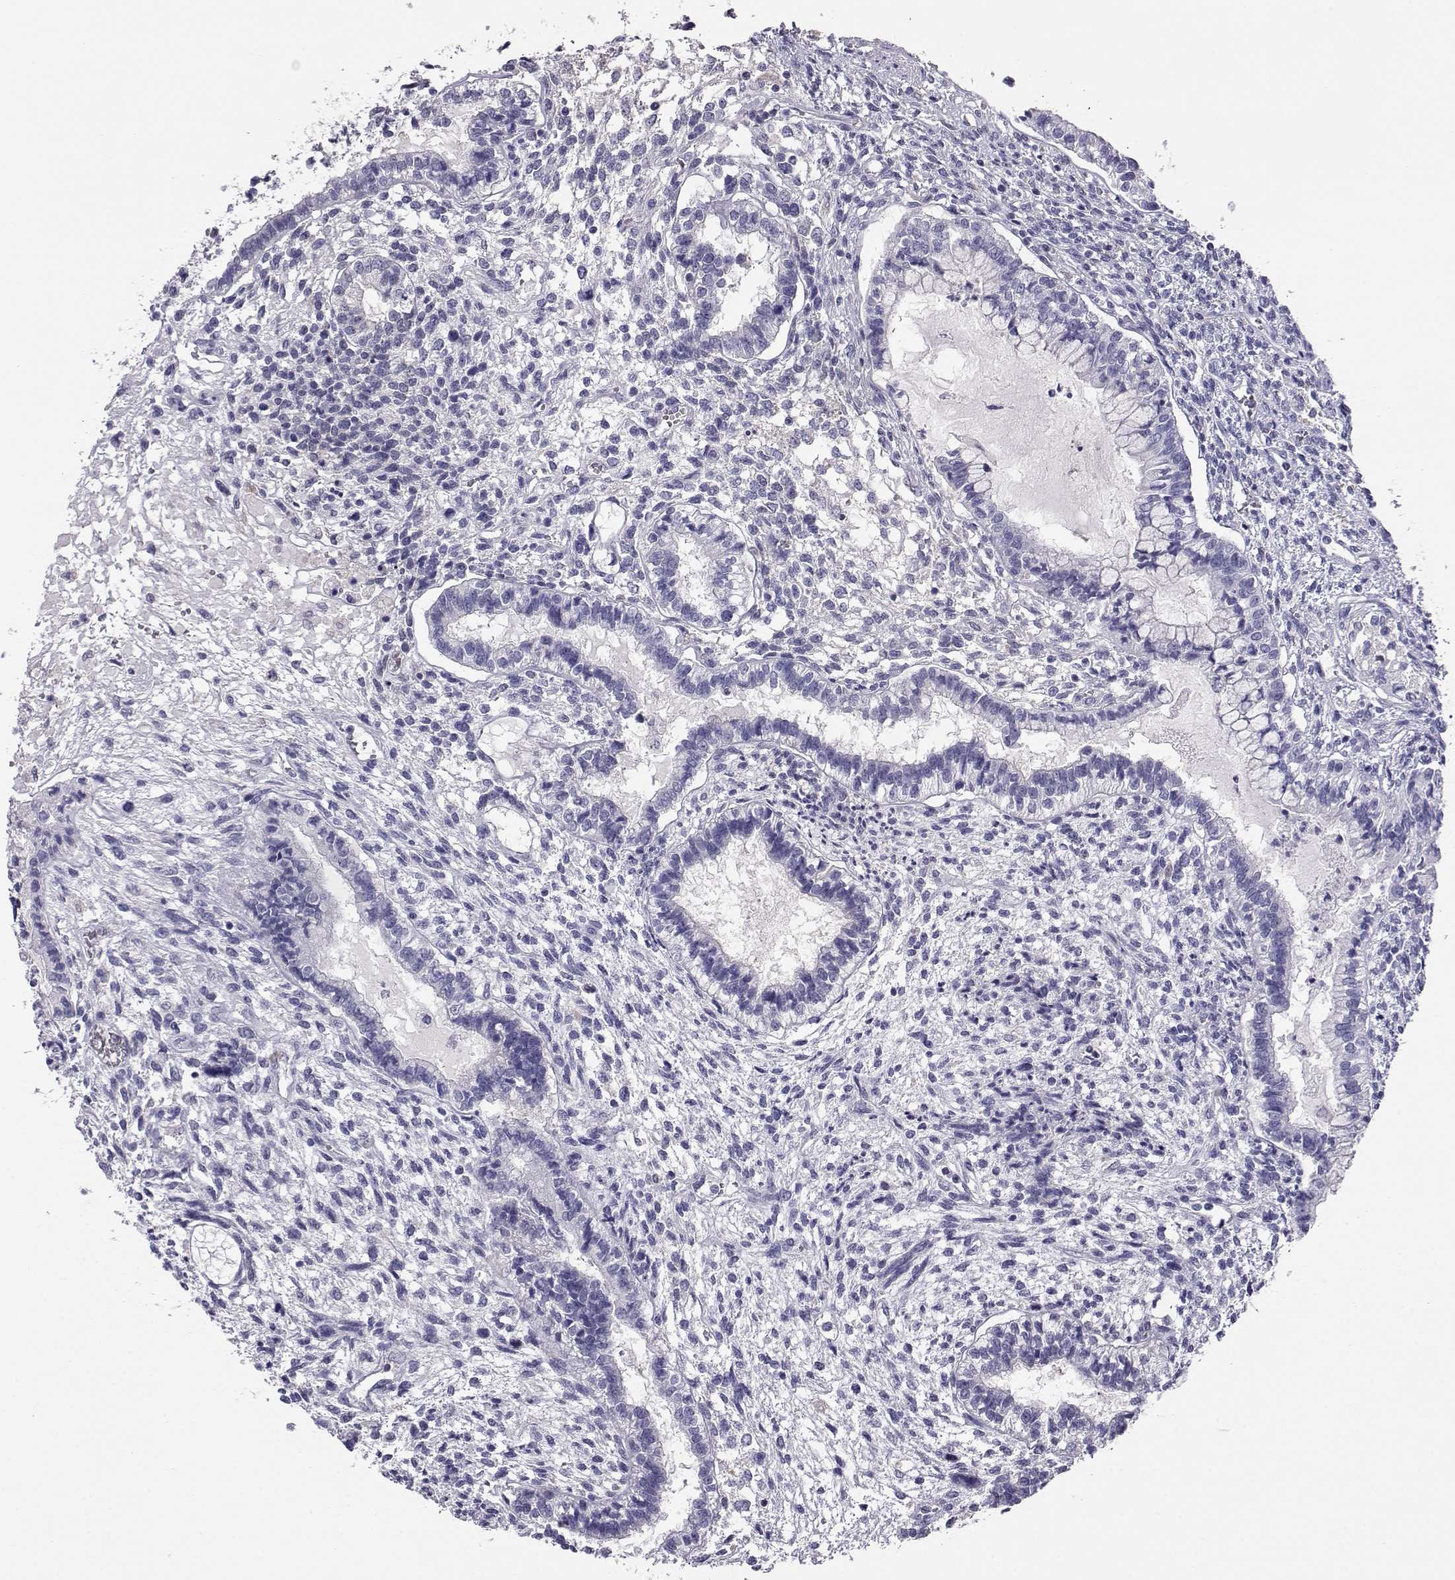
{"staining": {"intensity": "negative", "quantity": "none", "location": "none"}, "tissue": "testis cancer", "cell_type": "Tumor cells", "image_type": "cancer", "snomed": [{"axis": "morphology", "description": "Carcinoma, Embryonal, NOS"}, {"axis": "topography", "description": "Testis"}], "caption": "A micrograph of testis cancer (embryonal carcinoma) stained for a protein exhibits no brown staining in tumor cells.", "gene": "AKR1B1", "patient": {"sex": "male", "age": 37}}